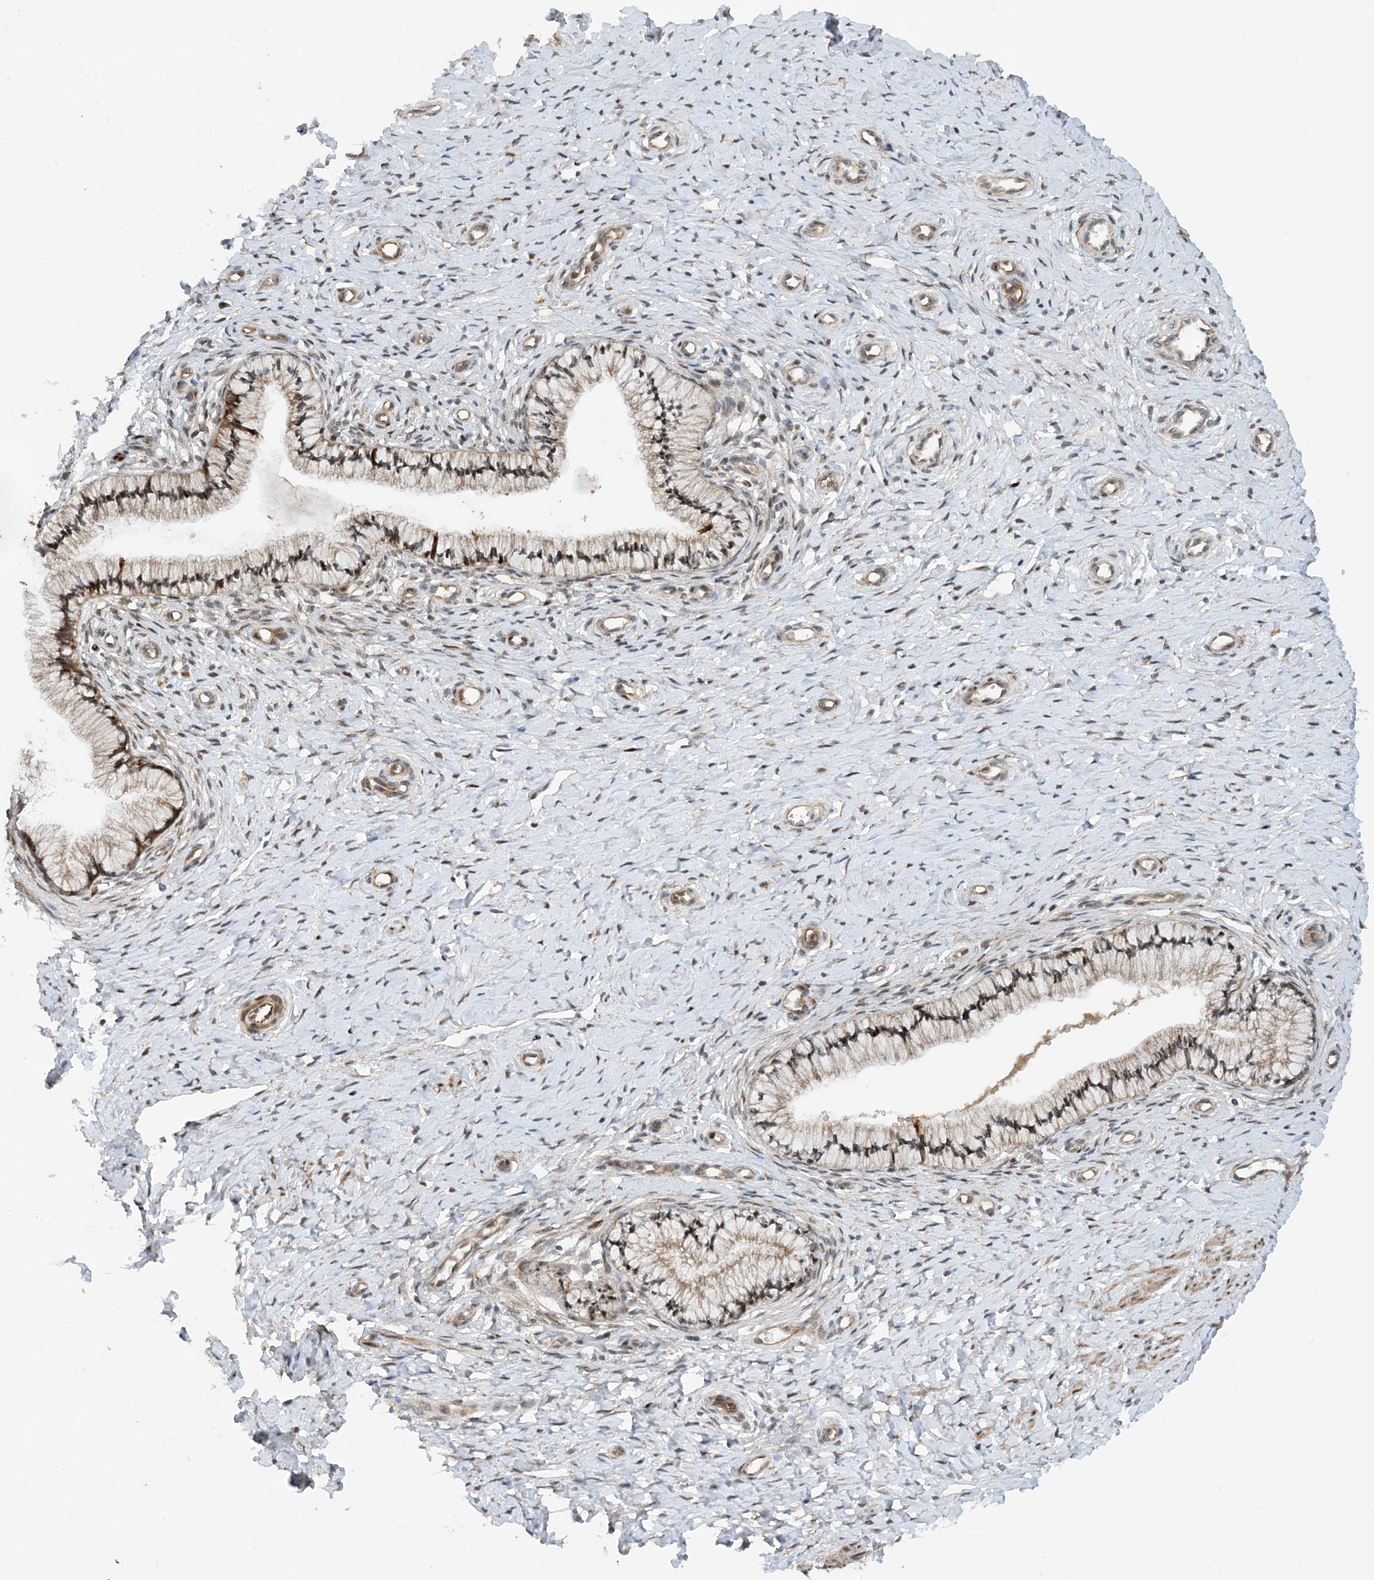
{"staining": {"intensity": "moderate", "quantity": "25%-75%", "location": "cytoplasmic/membranous"}, "tissue": "cervix", "cell_type": "Glandular cells", "image_type": "normal", "snomed": [{"axis": "morphology", "description": "Normal tissue, NOS"}, {"axis": "topography", "description": "Cervix"}], "caption": "Immunohistochemical staining of normal cervix shows medium levels of moderate cytoplasmic/membranous staining in about 25%-75% of glandular cells. The protein of interest is stained brown, and the nuclei are stained in blue (DAB IHC with brightfield microscopy, high magnification).", "gene": "HEMK1", "patient": {"sex": "female", "age": 36}}